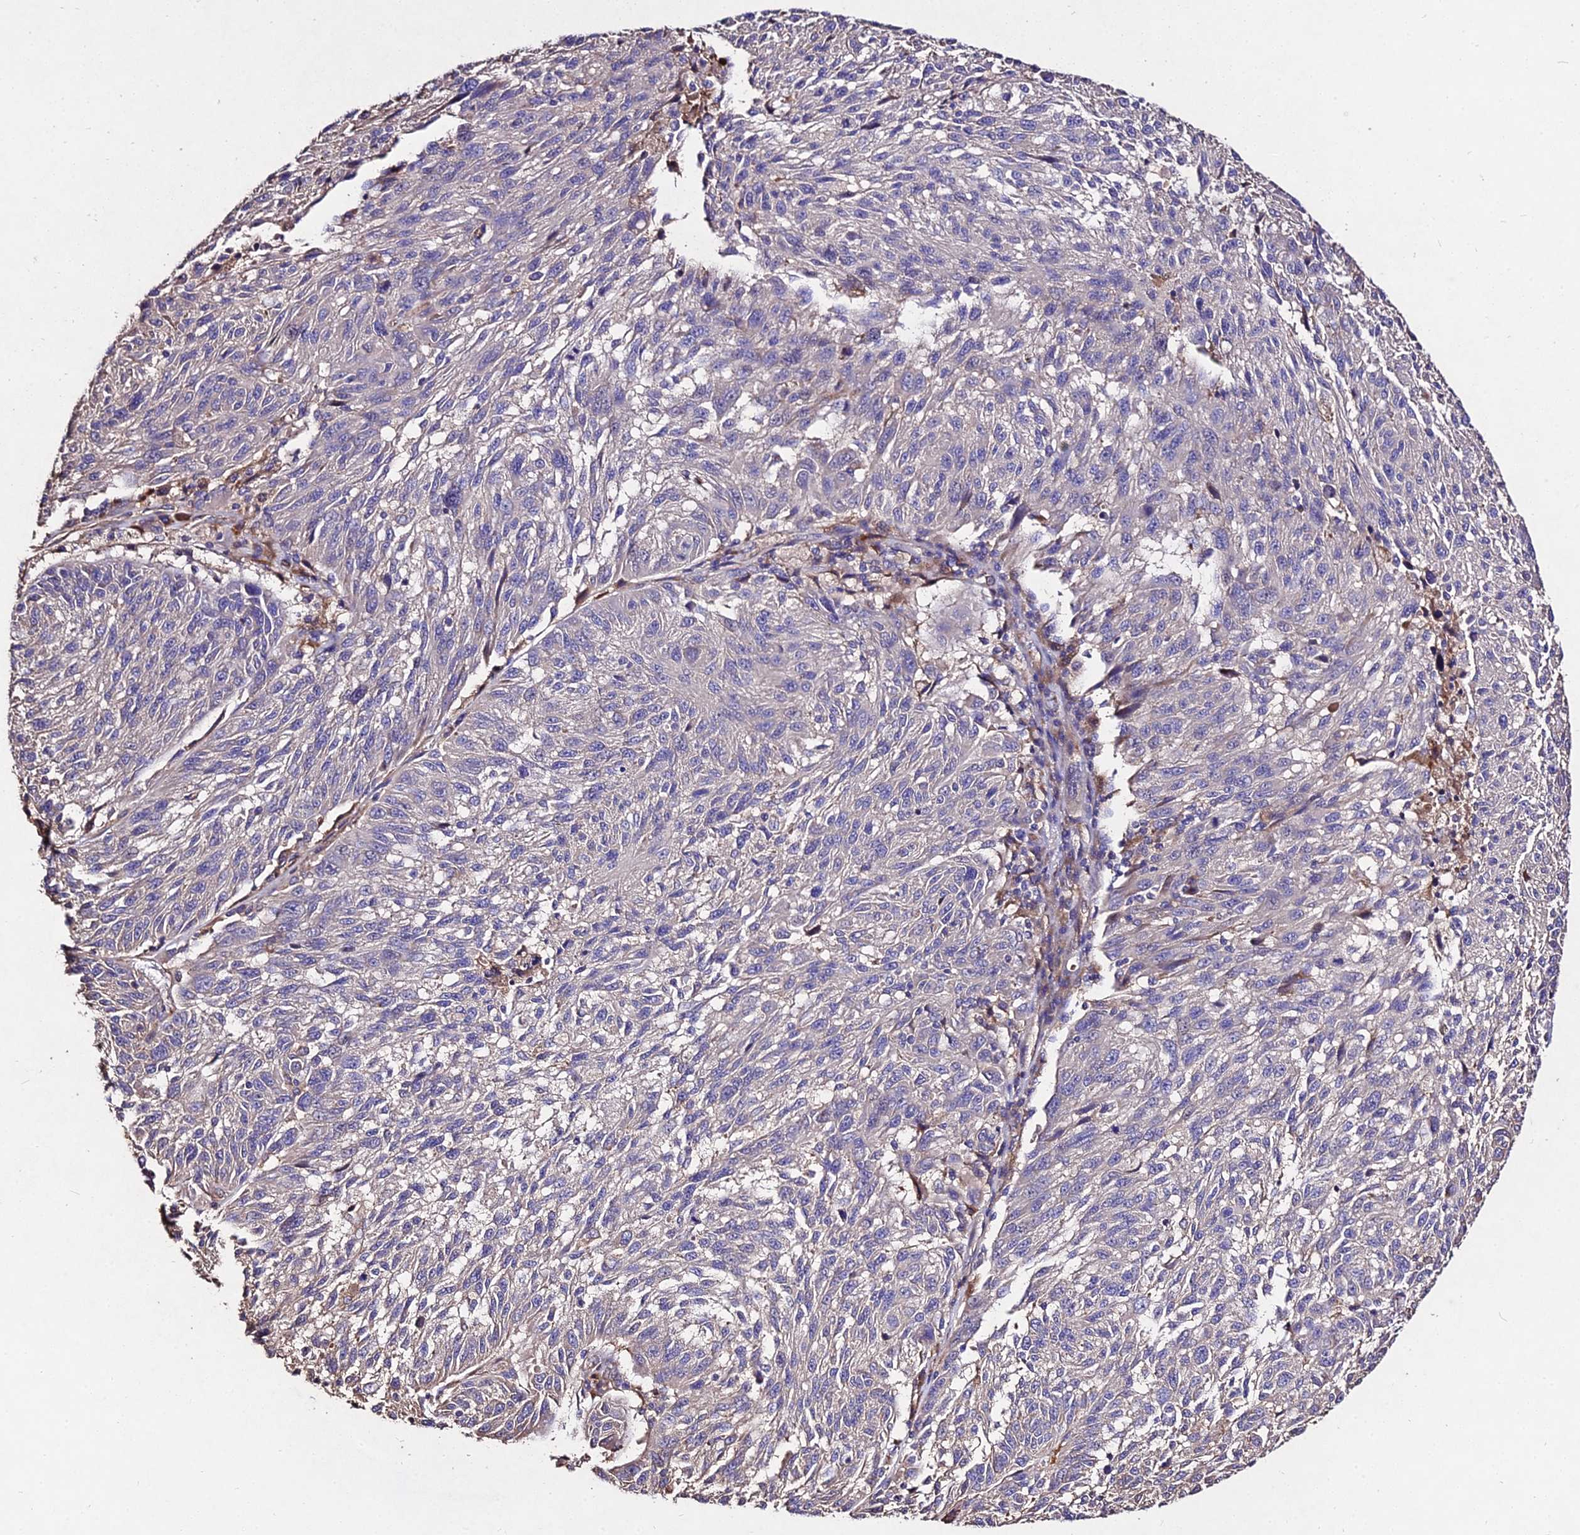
{"staining": {"intensity": "weak", "quantity": "25%-75%", "location": "cytoplasmic/membranous"}, "tissue": "melanoma", "cell_type": "Tumor cells", "image_type": "cancer", "snomed": [{"axis": "morphology", "description": "Malignant melanoma, NOS"}, {"axis": "topography", "description": "Skin"}], "caption": "Immunohistochemistry (DAB) staining of melanoma reveals weak cytoplasmic/membranous protein positivity in approximately 25%-75% of tumor cells. The protein is stained brown, and the nuclei are stained in blue (DAB (3,3'-diaminobenzidine) IHC with brightfield microscopy, high magnification).", "gene": "AP3M2", "patient": {"sex": "male", "age": 53}}